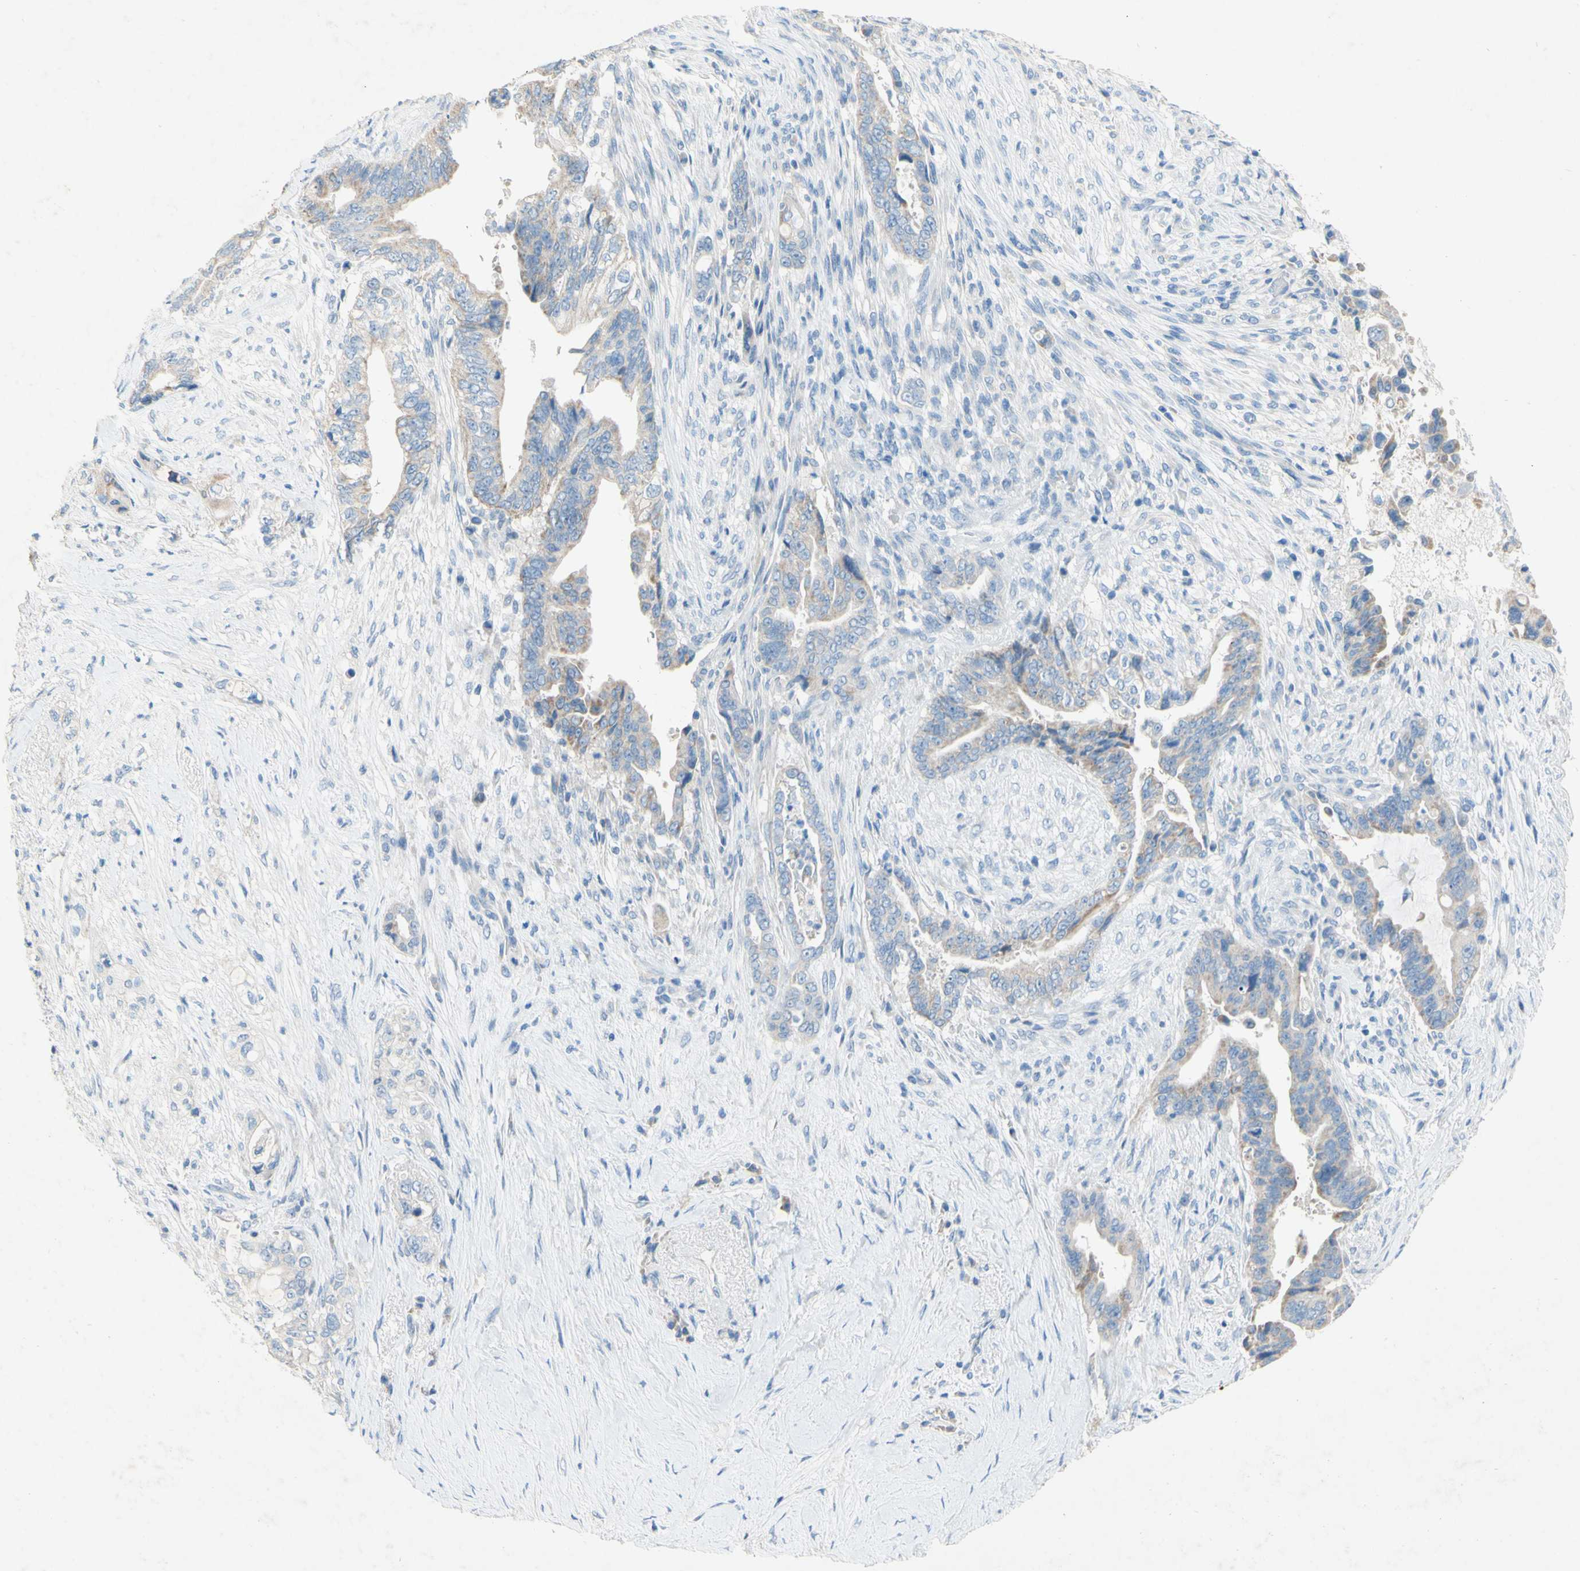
{"staining": {"intensity": "negative", "quantity": "none", "location": "none"}, "tissue": "pancreatic cancer", "cell_type": "Tumor cells", "image_type": "cancer", "snomed": [{"axis": "morphology", "description": "Adenocarcinoma, NOS"}, {"axis": "topography", "description": "Pancreas"}], "caption": "The histopathology image displays no significant positivity in tumor cells of pancreatic cancer (adenocarcinoma).", "gene": "ACADL", "patient": {"sex": "male", "age": 70}}